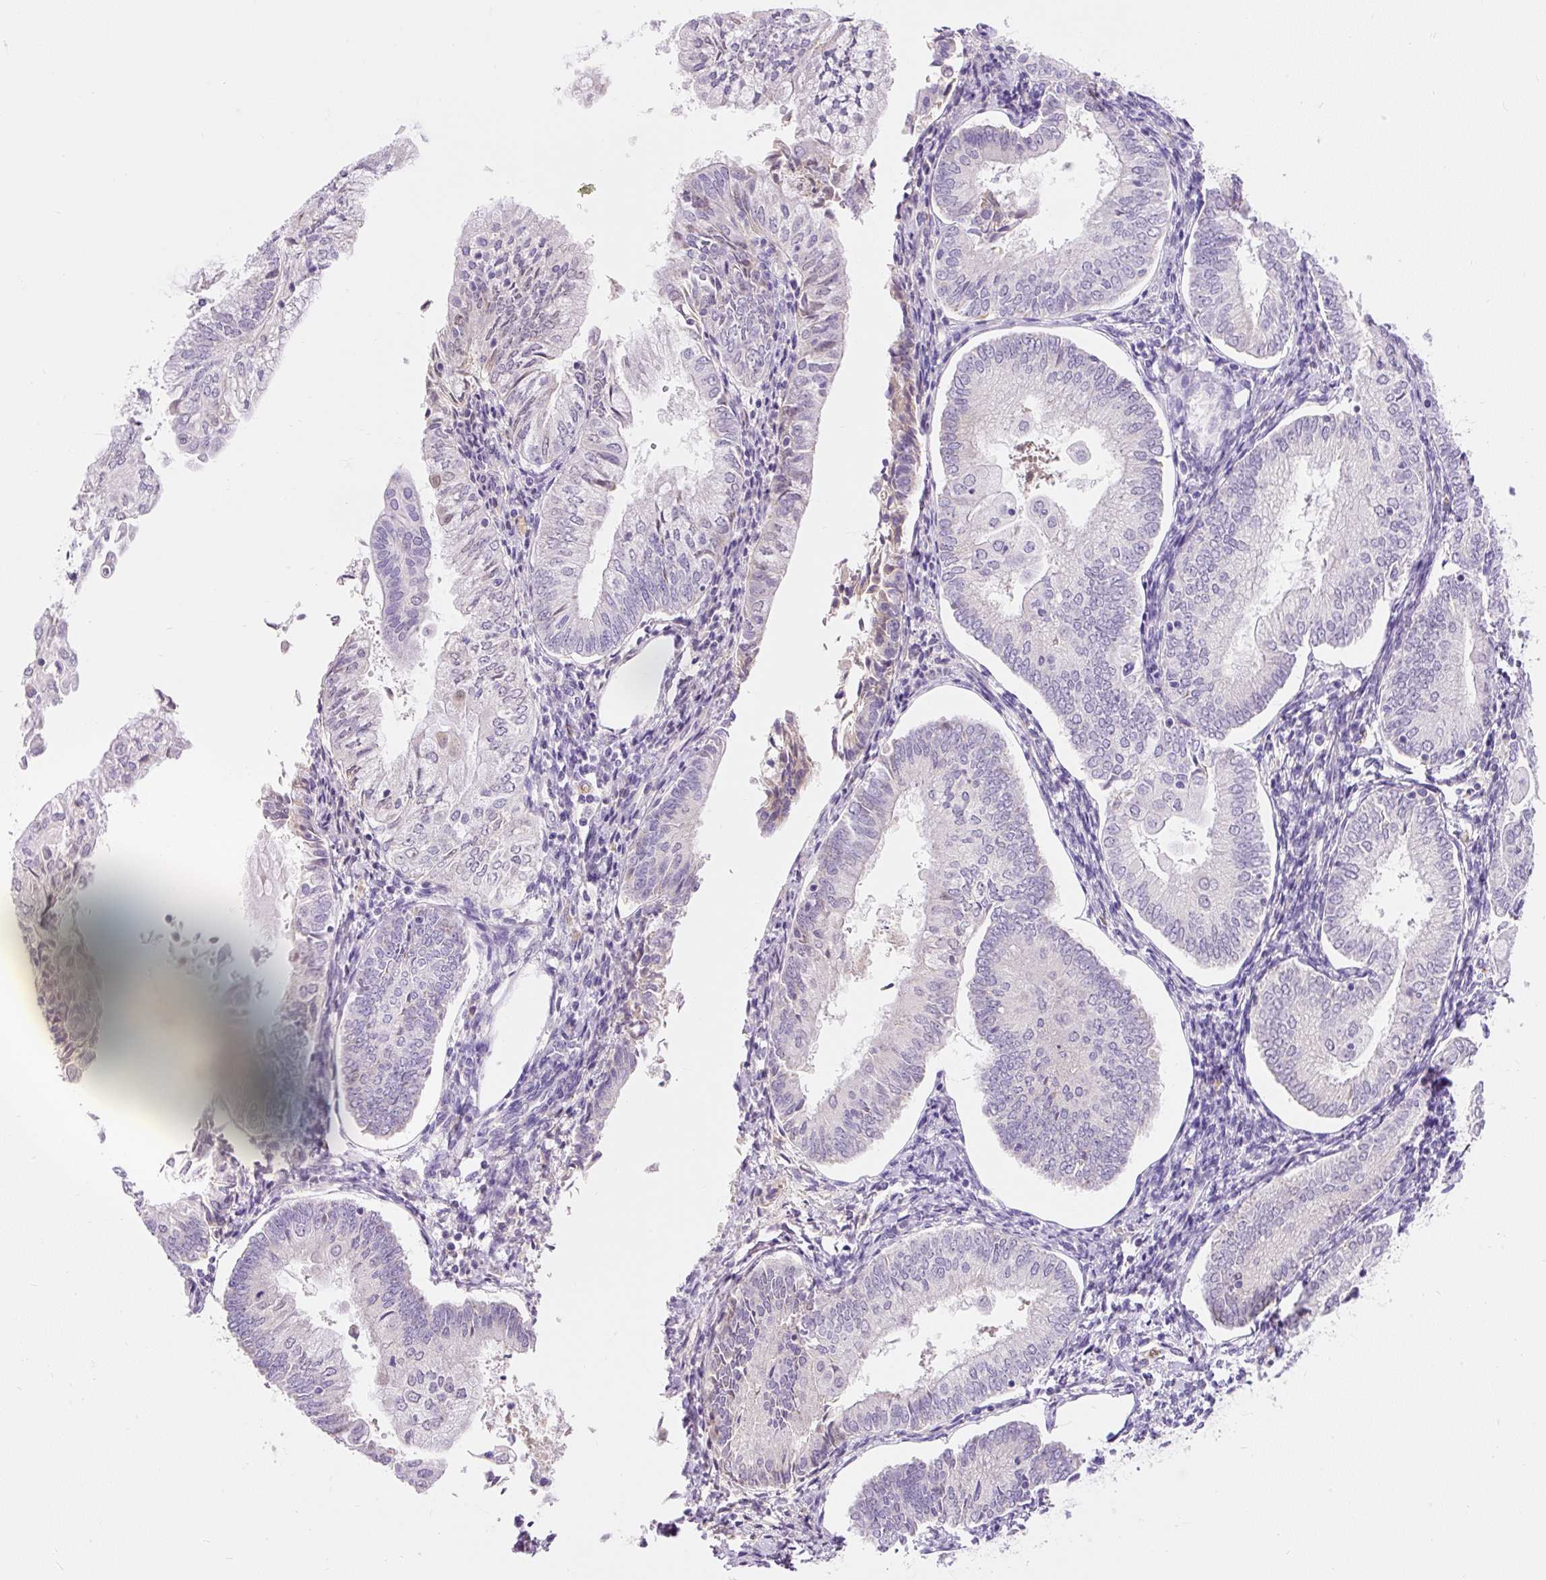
{"staining": {"intensity": "negative", "quantity": "none", "location": "none"}, "tissue": "endometrial cancer", "cell_type": "Tumor cells", "image_type": "cancer", "snomed": [{"axis": "morphology", "description": "Adenocarcinoma, NOS"}, {"axis": "topography", "description": "Endometrium"}], "caption": "High magnification brightfield microscopy of endometrial adenocarcinoma stained with DAB (brown) and counterstained with hematoxylin (blue): tumor cells show no significant positivity.", "gene": "TMEM150C", "patient": {"sex": "female", "age": 55}}